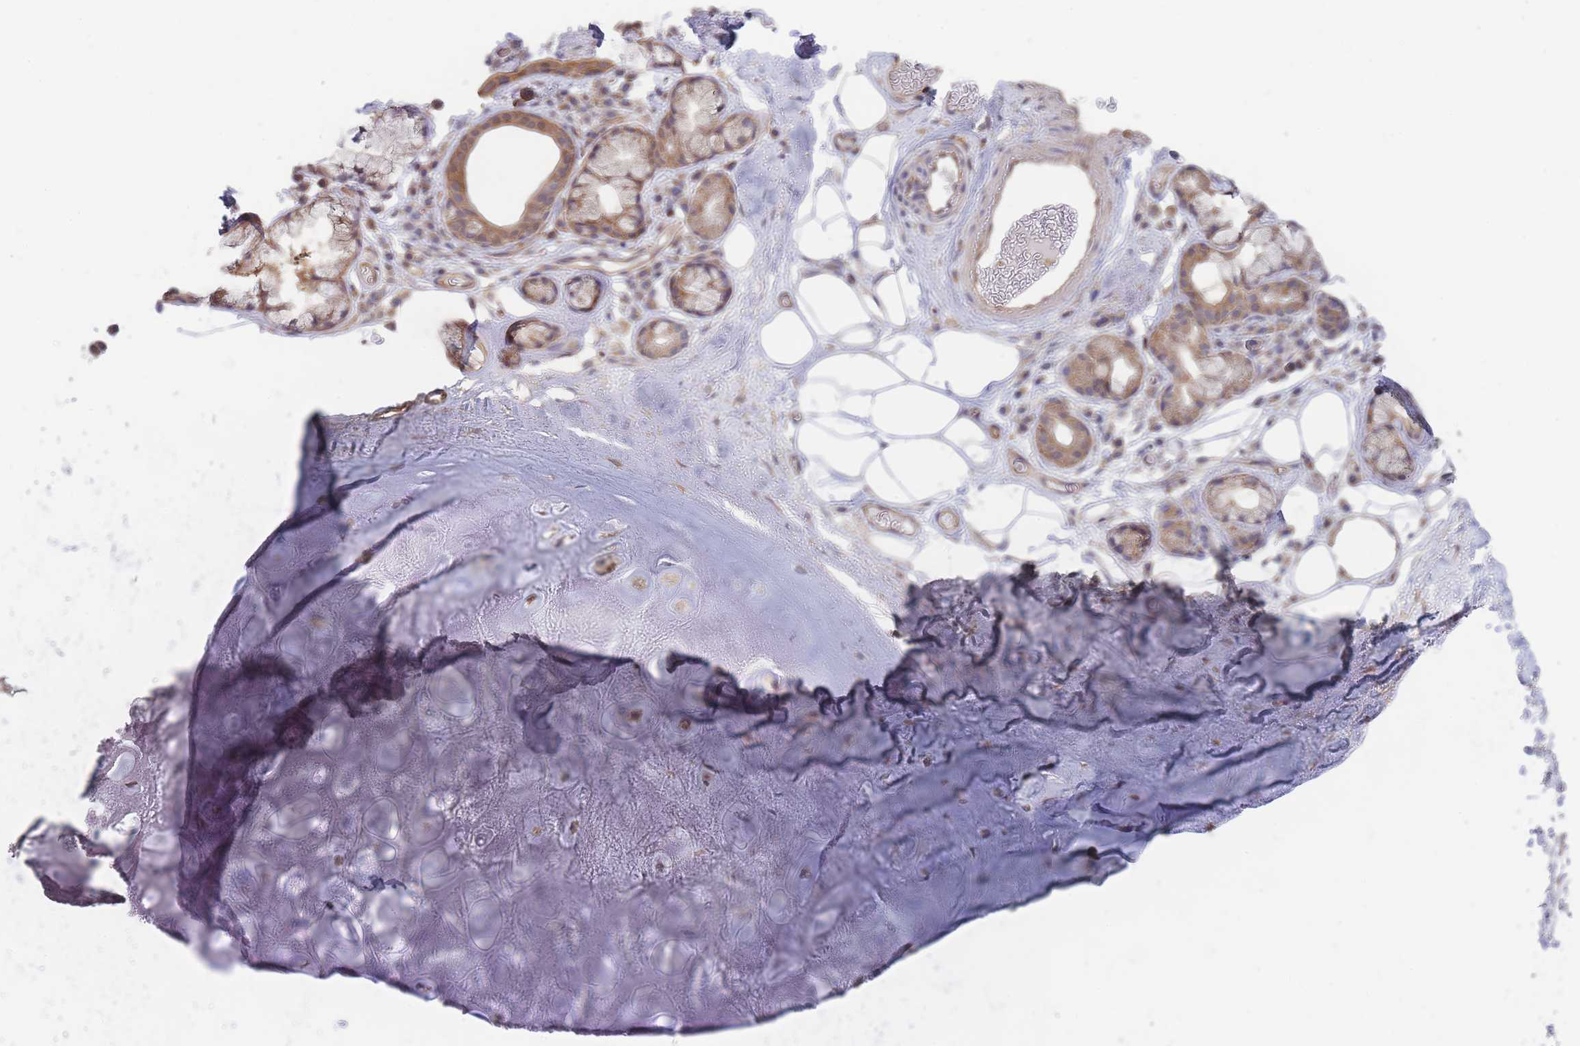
{"staining": {"intensity": "negative", "quantity": "none", "location": "none"}, "tissue": "adipose tissue", "cell_type": "Adipocytes", "image_type": "normal", "snomed": [{"axis": "morphology", "description": "Normal tissue, NOS"}, {"axis": "topography", "description": "Cartilage tissue"}], "caption": "Photomicrograph shows no significant protein positivity in adipocytes of benign adipose tissue.", "gene": "MRPS18B", "patient": {"sex": "male", "age": 81}}